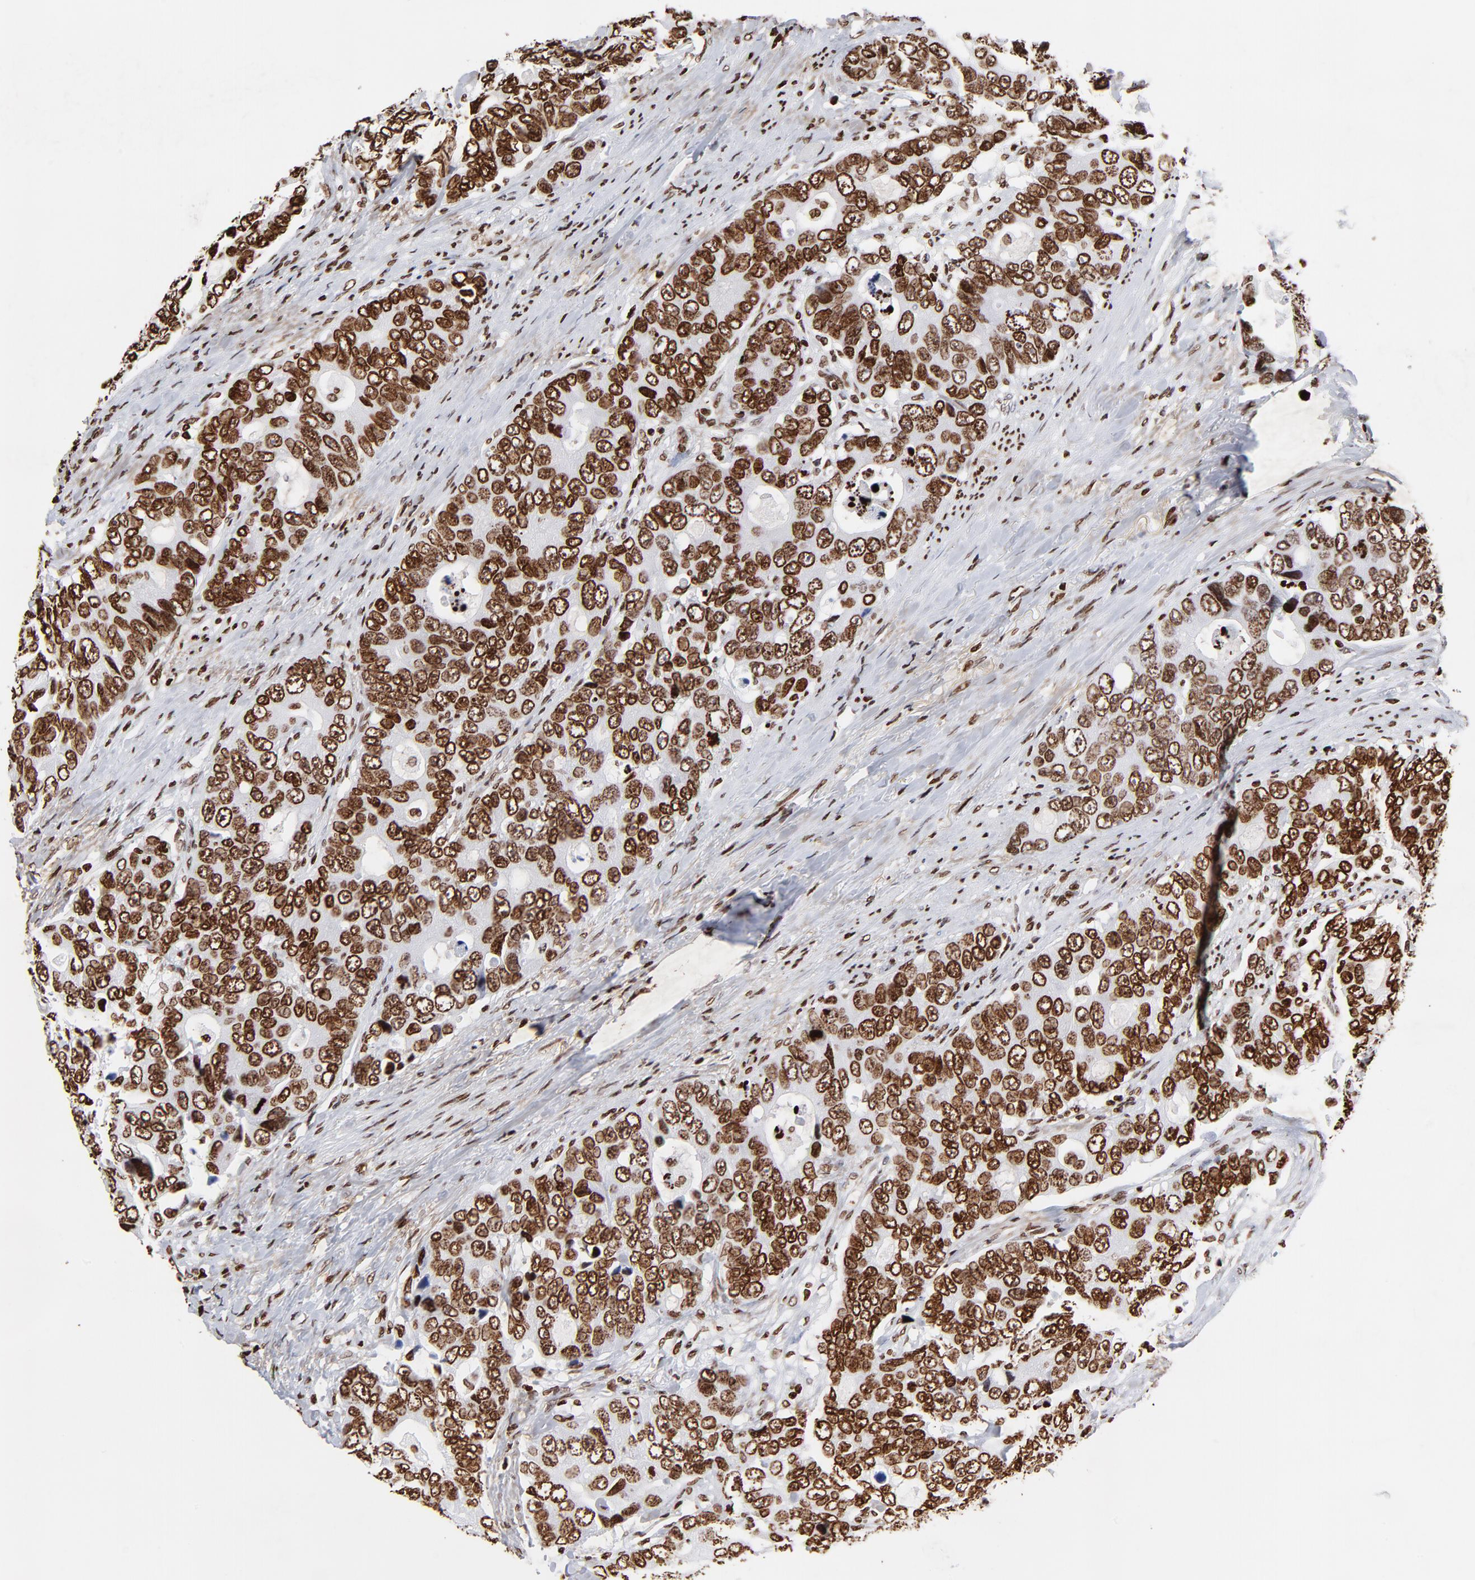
{"staining": {"intensity": "strong", "quantity": ">75%", "location": "nuclear"}, "tissue": "colorectal cancer", "cell_type": "Tumor cells", "image_type": "cancer", "snomed": [{"axis": "morphology", "description": "Adenocarcinoma, NOS"}, {"axis": "topography", "description": "Rectum"}], "caption": "This histopathology image reveals colorectal cancer stained with immunohistochemistry to label a protein in brown. The nuclear of tumor cells show strong positivity for the protein. Nuclei are counter-stained blue.", "gene": "FBH1", "patient": {"sex": "female", "age": 67}}